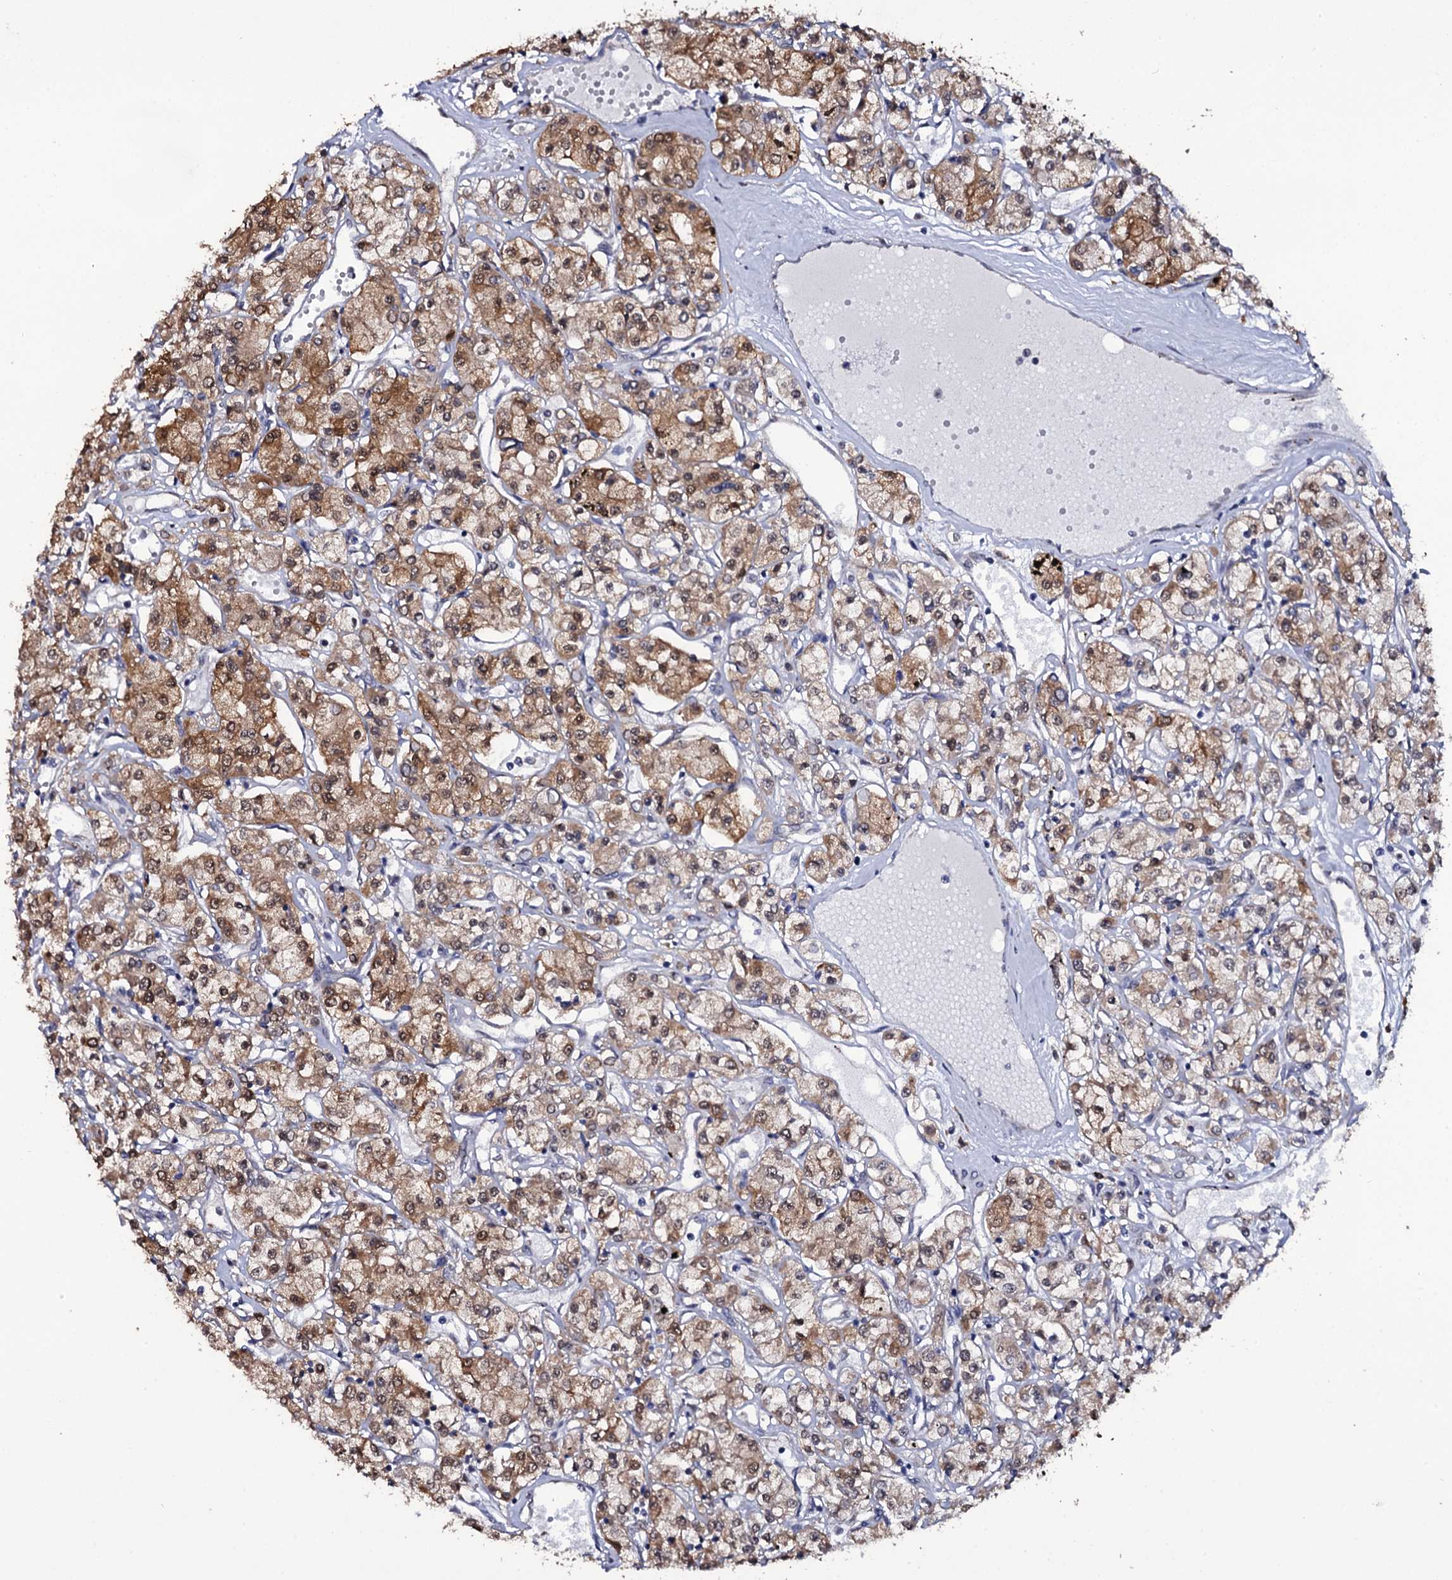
{"staining": {"intensity": "moderate", "quantity": ">75%", "location": "cytoplasmic/membranous"}, "tissue": "renal cancer", "cell_type": "Tumor cells", "image_type": "cancer", "snomed": [{"axis": "morphology", "description": "Adenocarcinoma, NOS"}, {"axis": "topography", "description": "Kidney"}], "caption": "Protein expression analysis of renal adenocarcinoma exhibits moderate cytoplasmic/membranous expression in approximately >75% of tumor cells.", "gene": "CRYL1", "patient": {"sex": "female", "age": 59}}